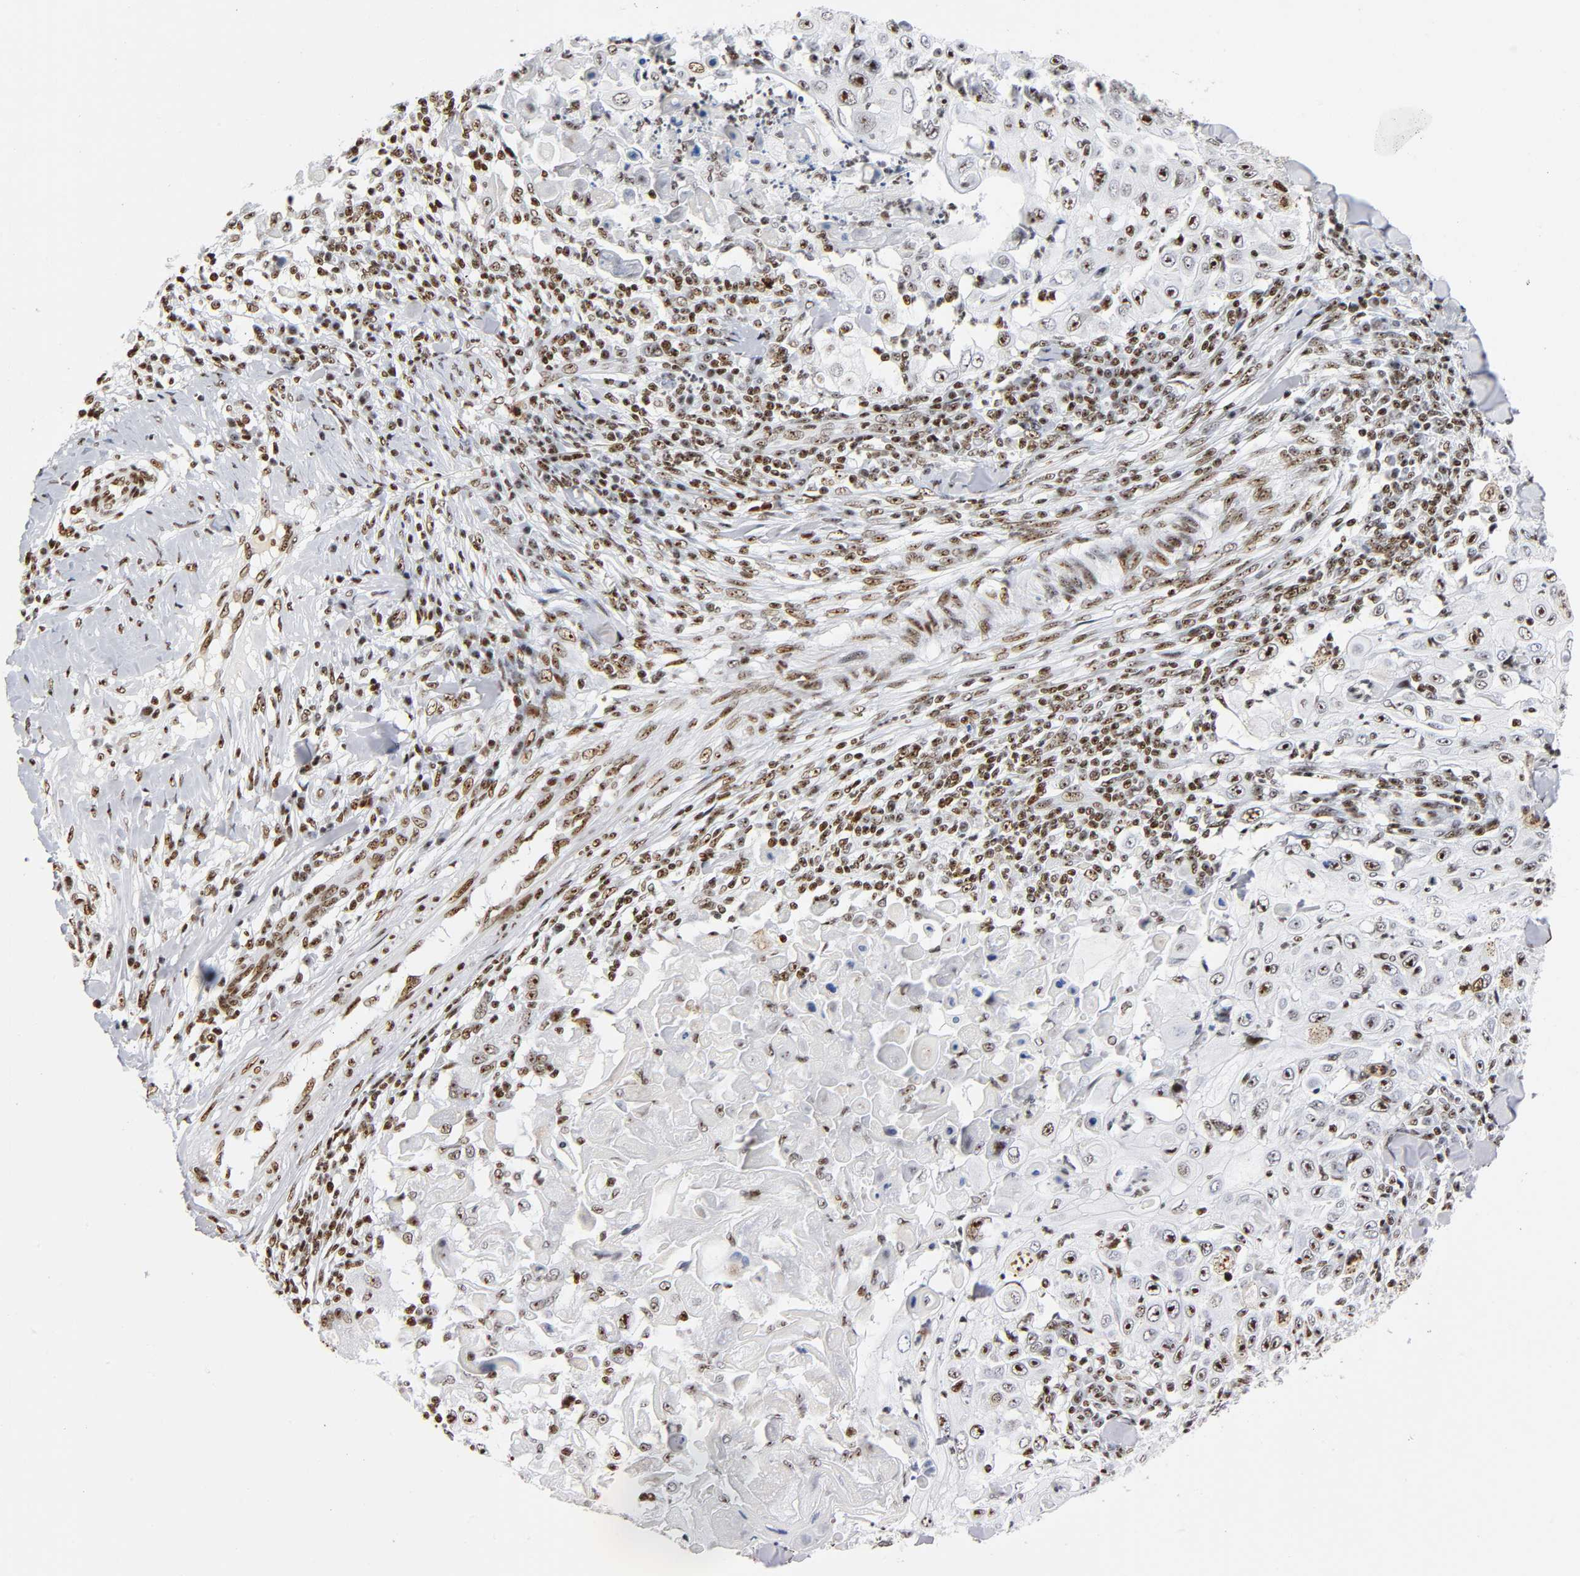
{"staining": {"intensity": "strong", "quantity": ">75%", "location": "nuclear"}, "tissue": "skin cancer", "cell_type": "Tumor cells", "image_type": "cancer", "snomed": [{"axis": "morphology", "description": "Squamous cell carcinoma, NOS"}, {"axis": "topography", "description": "Skin"}], "caption": "Strong nuclear positivity for a protein is seen in about >75% of tumor cells of squamous cell carcinoma (skin) using immunohistochemistry.", "gene": "UBTF", "patient": {"sex": "male", "age": 86}}